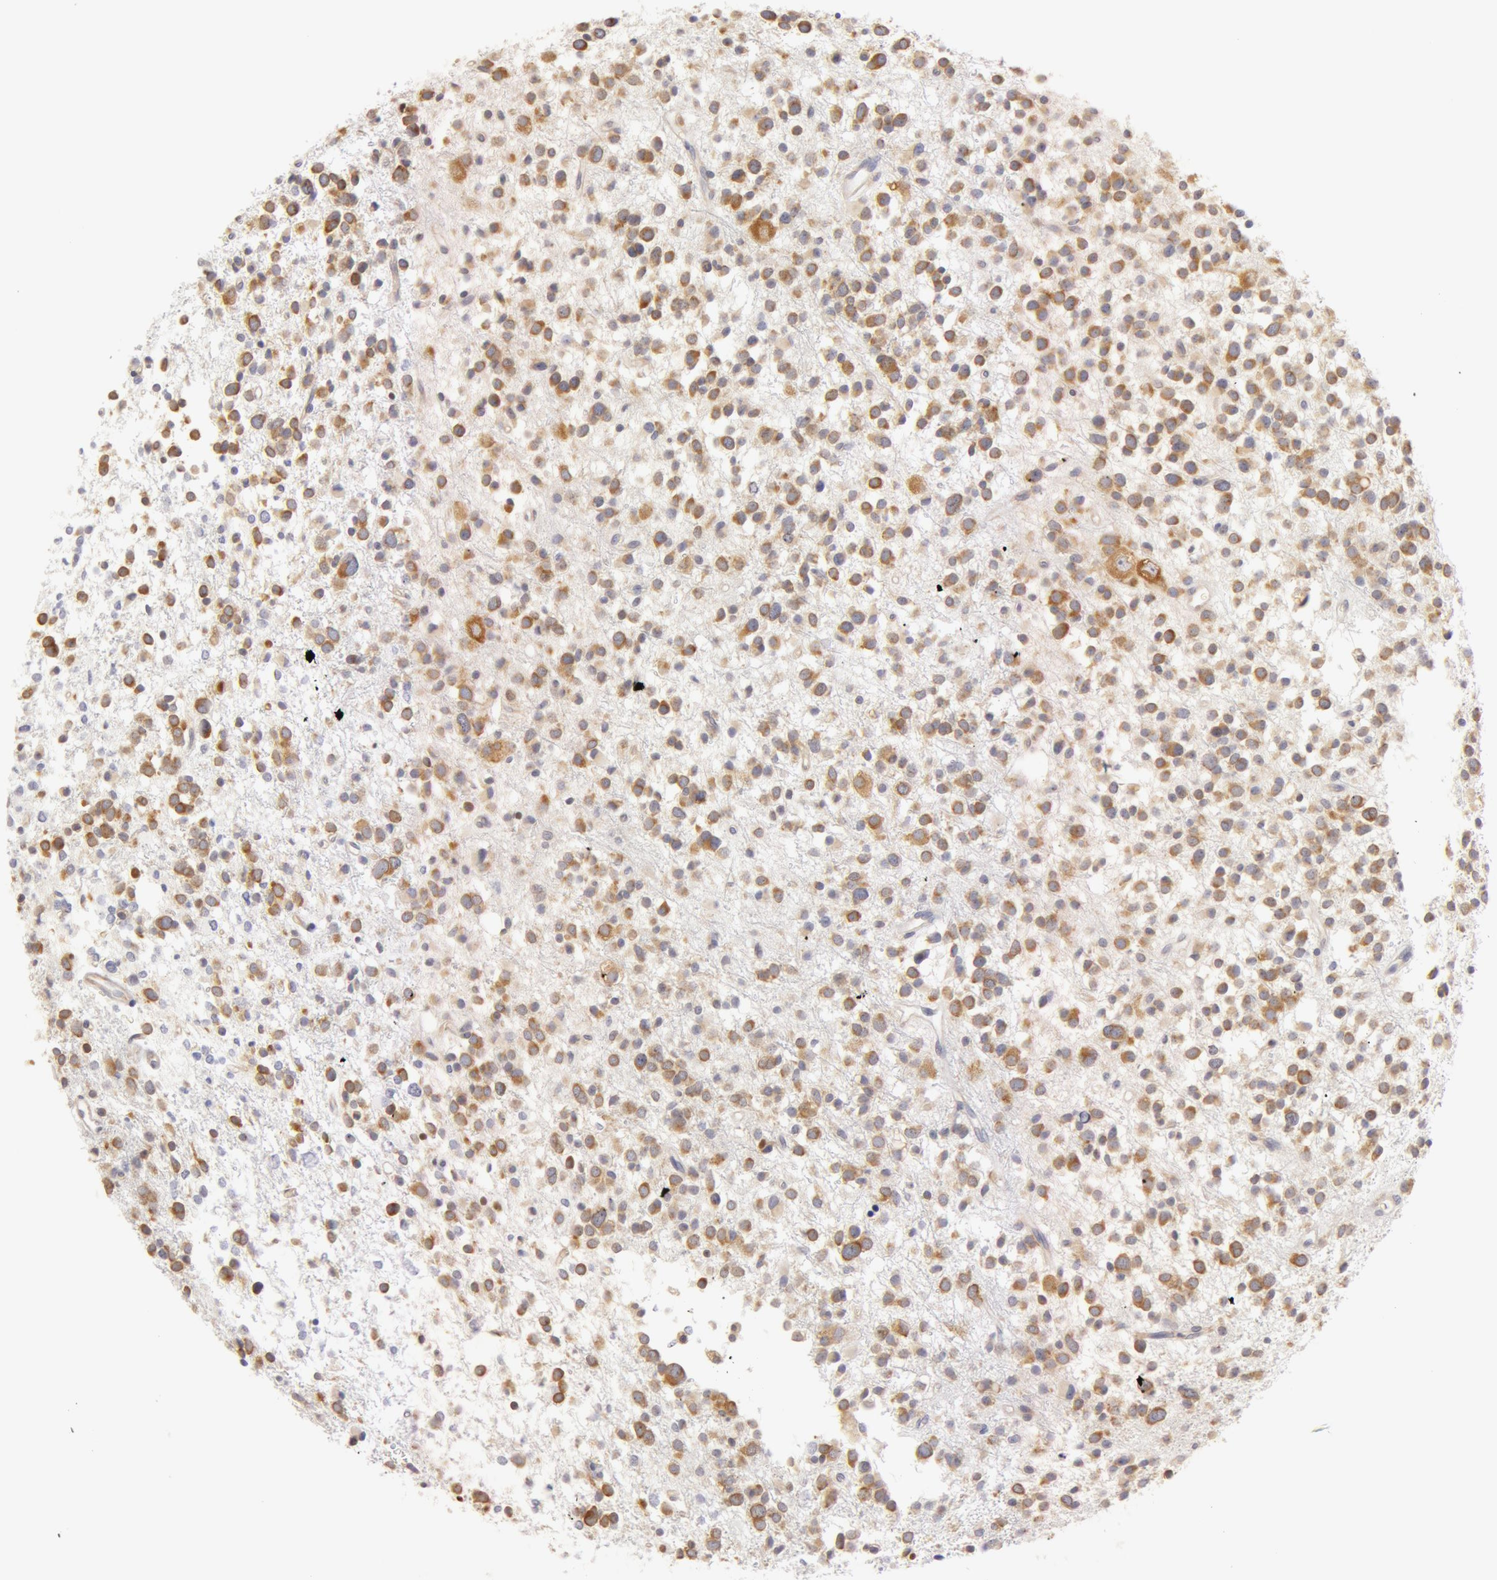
{"staining": {"intensity": "moderate", "quantity": "<25%", "location": "cytoplasmic/membranous"}, "tissue": "glioma", "cell_type": "Tumor cells", "image_type": "cancer", "snomed": [{"axis": "morphology", "description": "Glioma, malignant, Low grade"}, {"axis": "topography", "description": "Brain"}], "caption": "High-magnification brightfield microscopy of low-grade glioma (malignant) stained with DAB (brown) and counterstained with hematoxylin (blue). tumor cells exhibit moderate cytoplasmic/membranous expression is present in approximately<25% of cells.", "gene": "DDX3Y", "patient": {"sex": "female", "age": 36}}